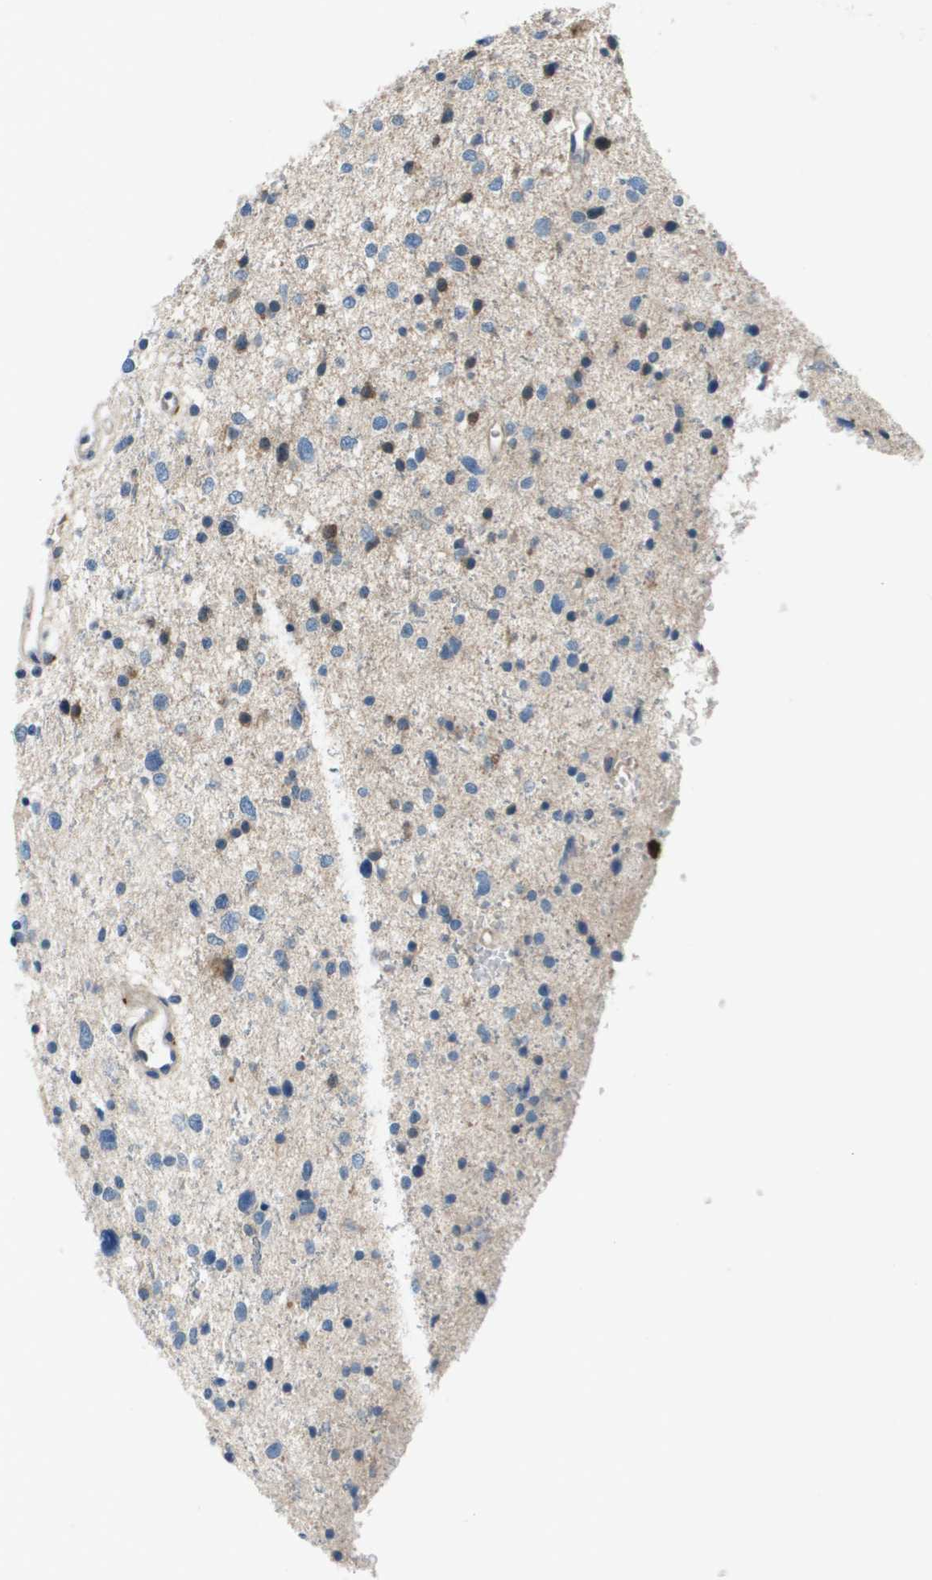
{"staining": {"intensity": "negative", "quantity": "none", "location": "none"}, "tissue": "glioma", "cell_type": "Tumor cells", "image_type": "cancer", "snomed": [{"axis": "morphology", "description": "Glioma, malignant, Low grade"}, {"axis": "topography", "description": "Brain"}], "caption": "Immunohistochemistry of malignant low-grade glioma demonstrates no expression in tumor cells. (DAB IHC visualized using brightfield microscopy, high magnification).", "gene": "PCOLCE", "patient": {"sex": "female", "age": 37}}